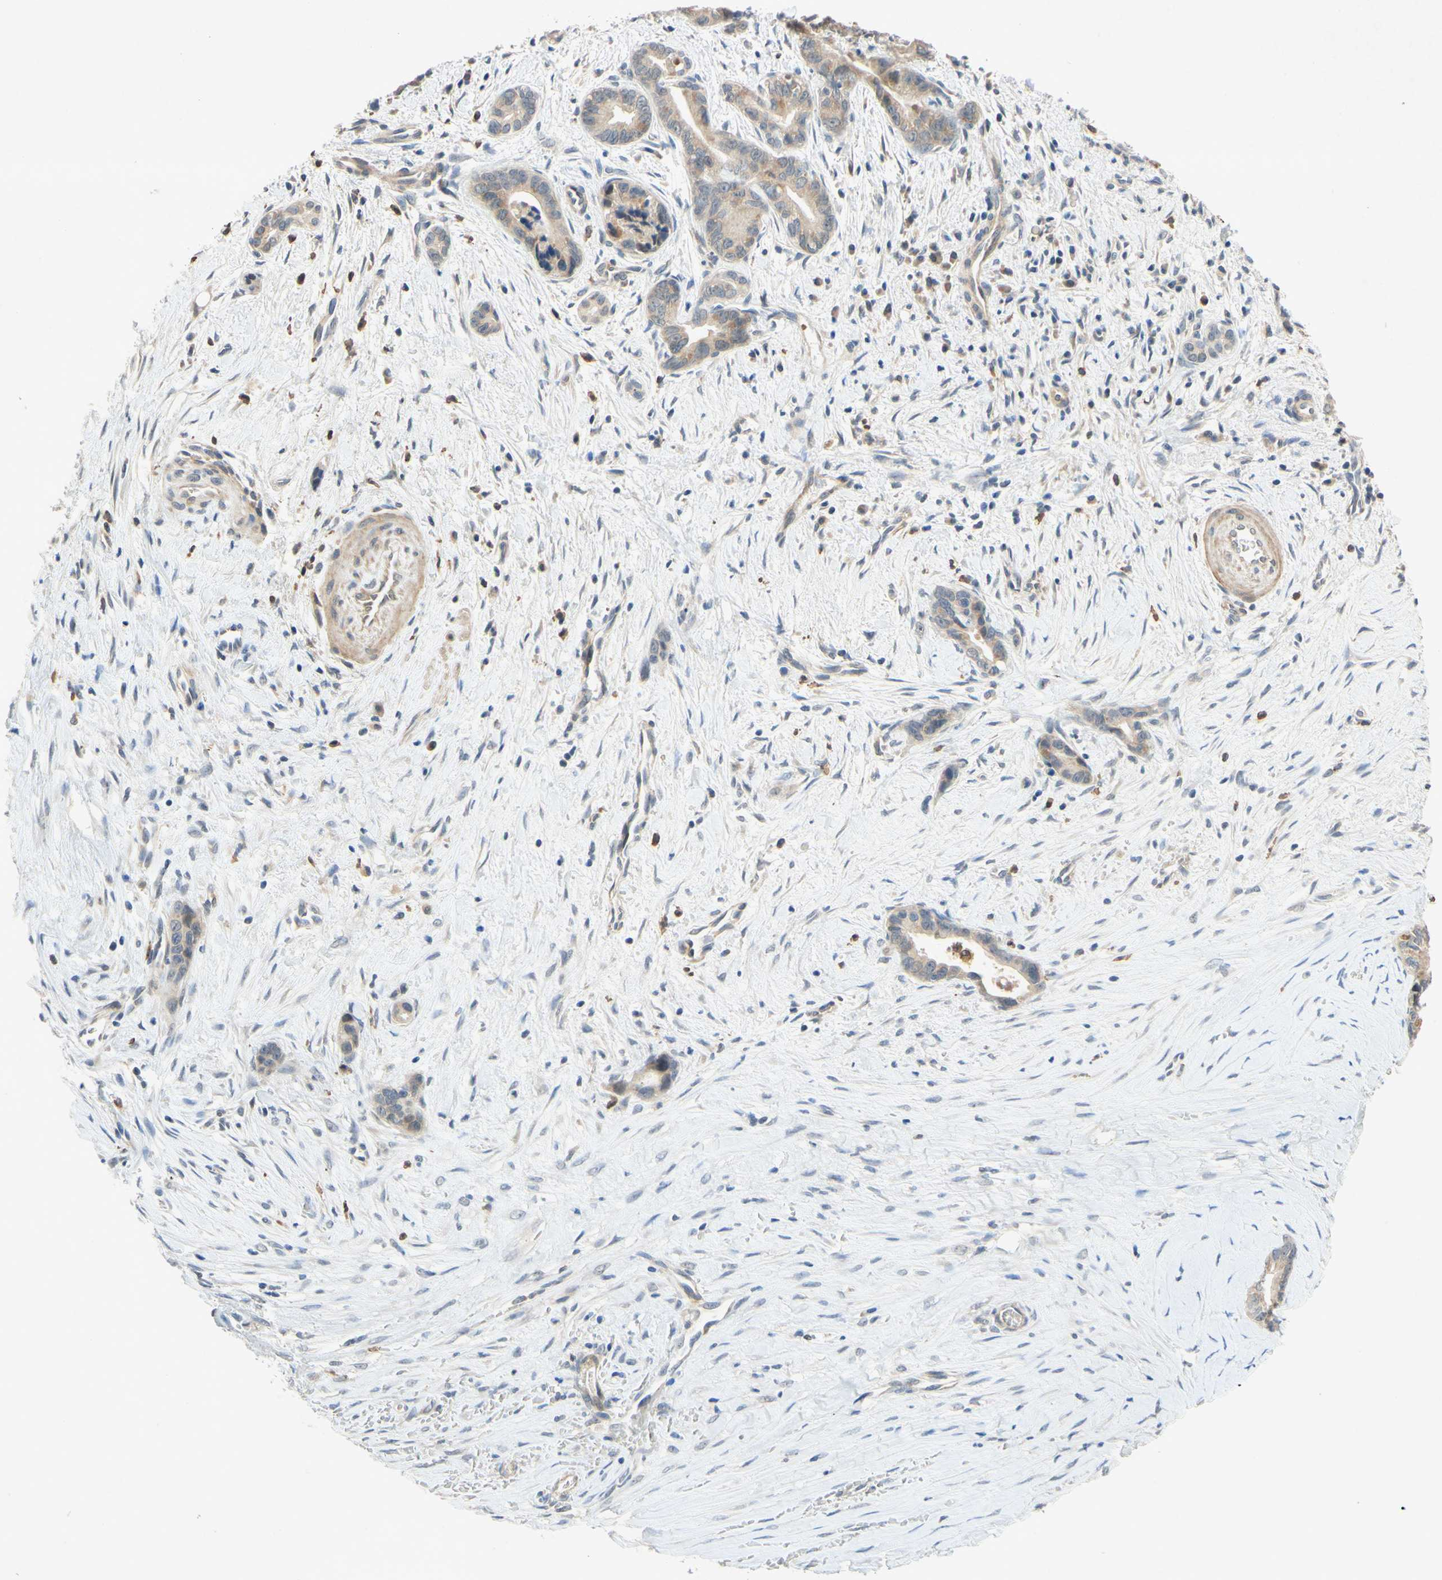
{"staining": {"intensity": "weak", "quantity": ">75%", "location": "cytoplasmic/membranous"}, "tissue": "liver cancer", "cell_type": "Tumor cells", "image_type": "cancer", "snomed": [{"axis": "morphology", "description": "Cholangiocarcinoma"}, {"axis": "topography", "description": "Liver"}], "caption": "The image reveals staining of liver cancer, revealing weak cytoplasmic/membranous protein staining (brown color) within tumor cells. (Brightfield microscopy of DAB IHC at high magnification).", "gene": "GATA1", "patient": {"sex": "female", "age": 55}}